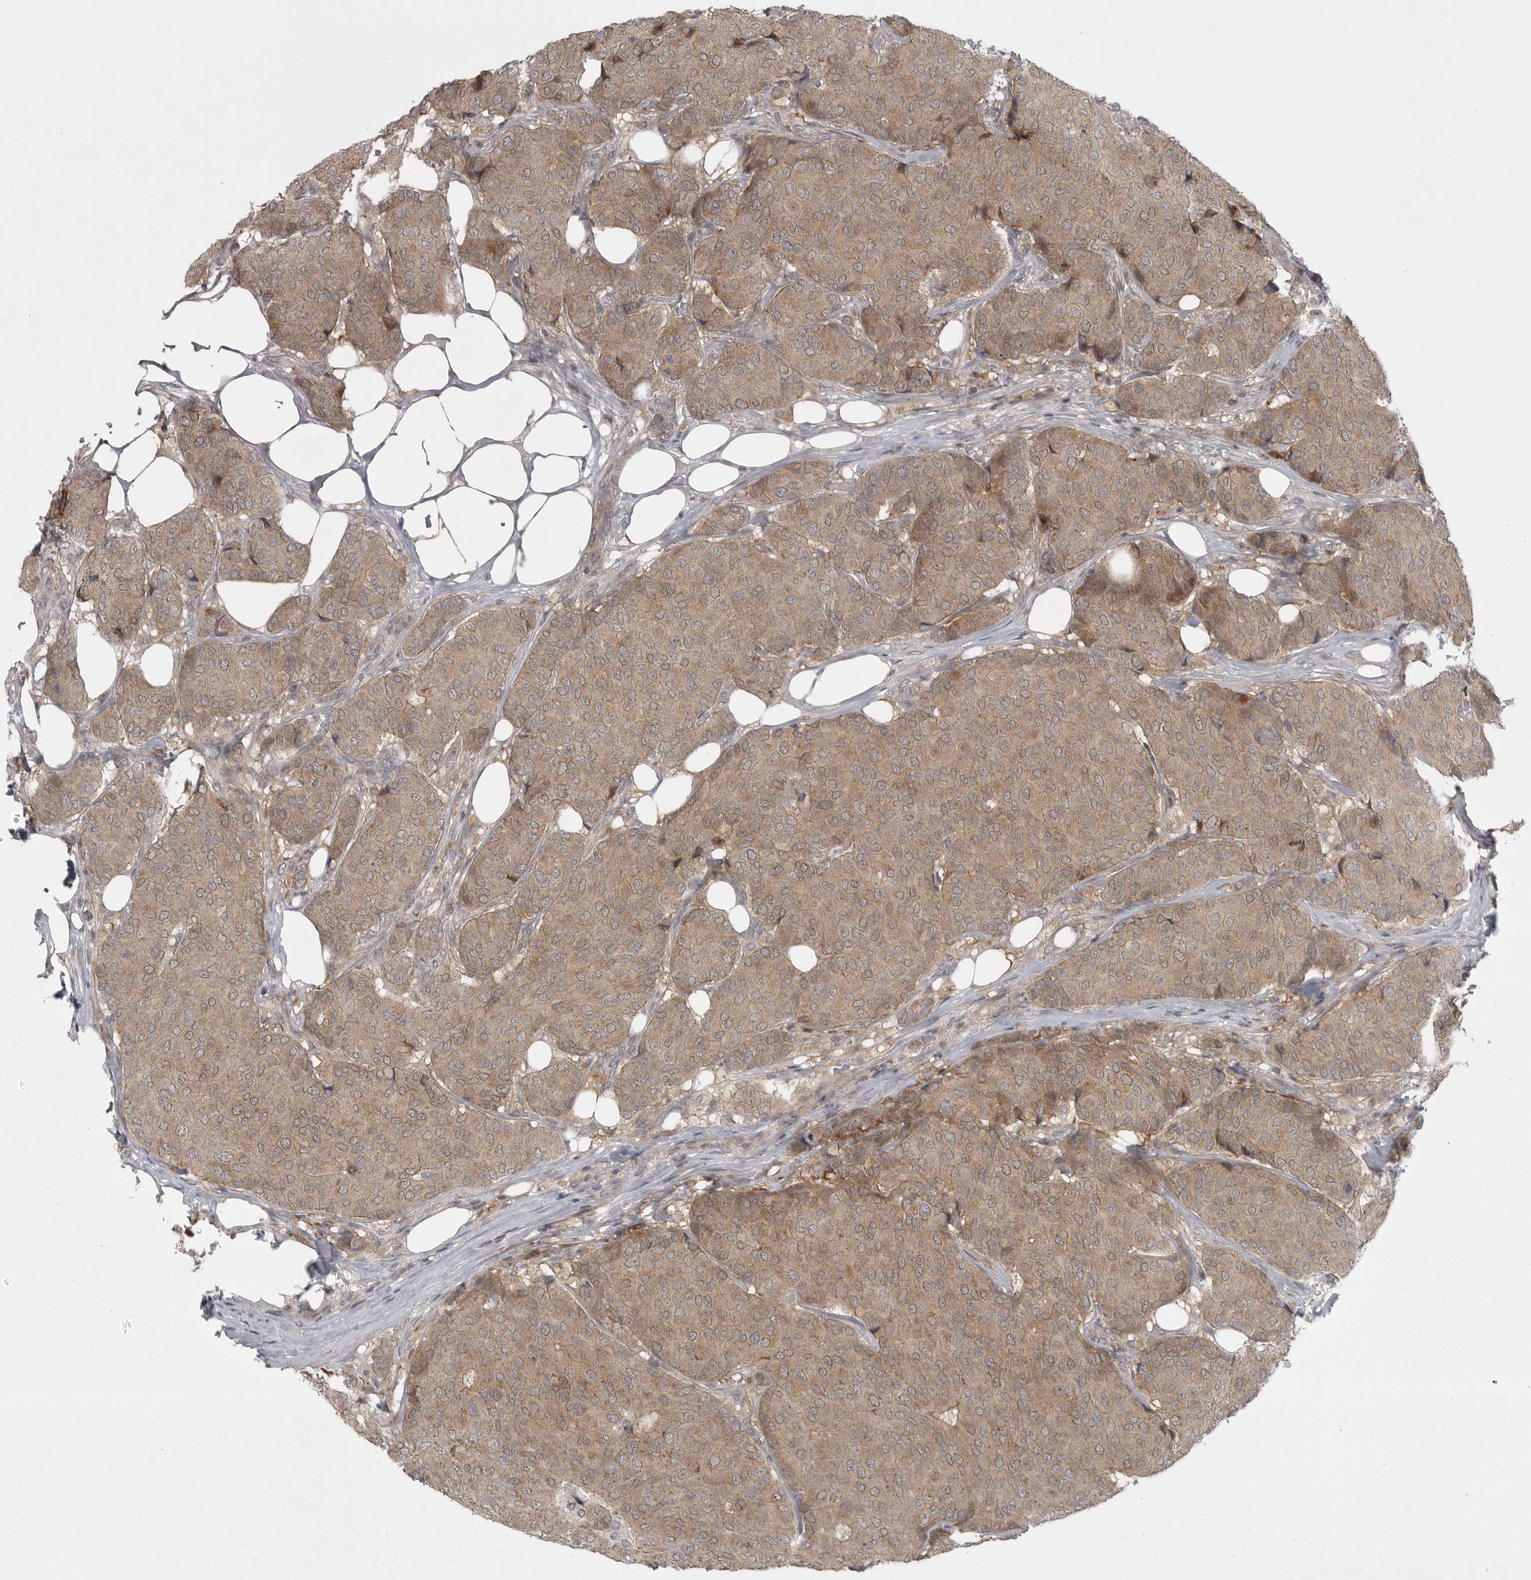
{"staining": {"intensity": "weak", "quantity": ">75%", "location": "cytoplasmic/membranous"}, "tissue": "breast cancer", "cell_type": "Tumor cells", "image_type": "cancer", "snomed": [{"axis": "morphology", "description": "Duct carcinoma"}, {"axis": "topography", "description": "Breast"}], "caption": "This is a histology image of immunohistochemistry staining of breast cancer (infiltrating ductal carcinoma), which shows weak expression in the cytoplasmic/membranous of tumor cells.", "gene": "PPP1R9A", "patient": {"sex": "female", "age": 75}}